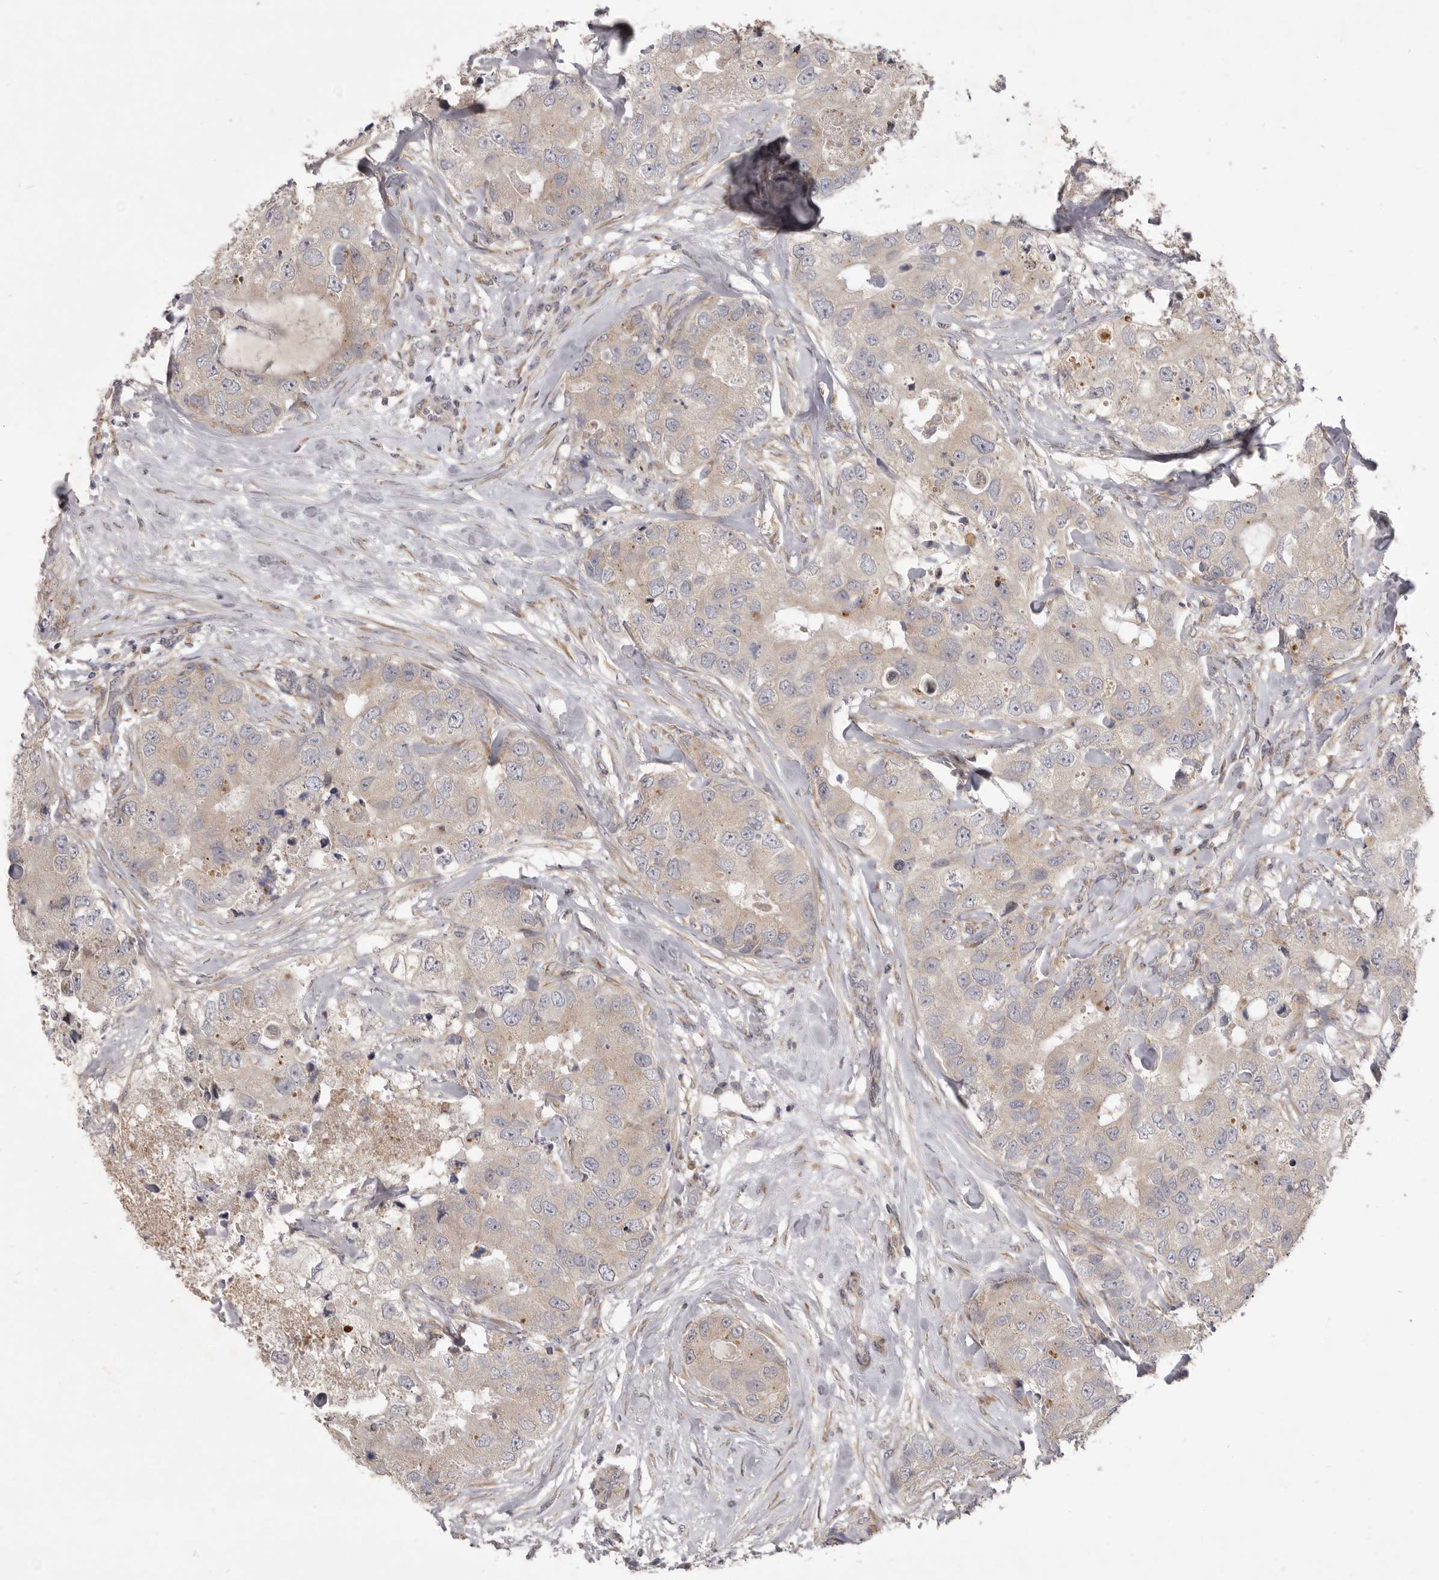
{"staining": {"intensity": "weak", "quantity": ">75%", "location": "cytoplasmic/membranous"}, "tissue": "breast cancer", "cell_type": "Tumor cells", "image_type": "cancer", "snomed": [{"axis": "morphology", "description": "Duct carcinoma"}, {"axis": "topography", "description": "Breast"}], "caption": "Brown immunohistochemical staining in human intraductal carcinoma (breast) demonstrates weak cytoplasmic/membranous positivity in about >75% of tumor cells.", "gene": "TBC1D8B", "patient": {"sex": "female", "age": 62}}